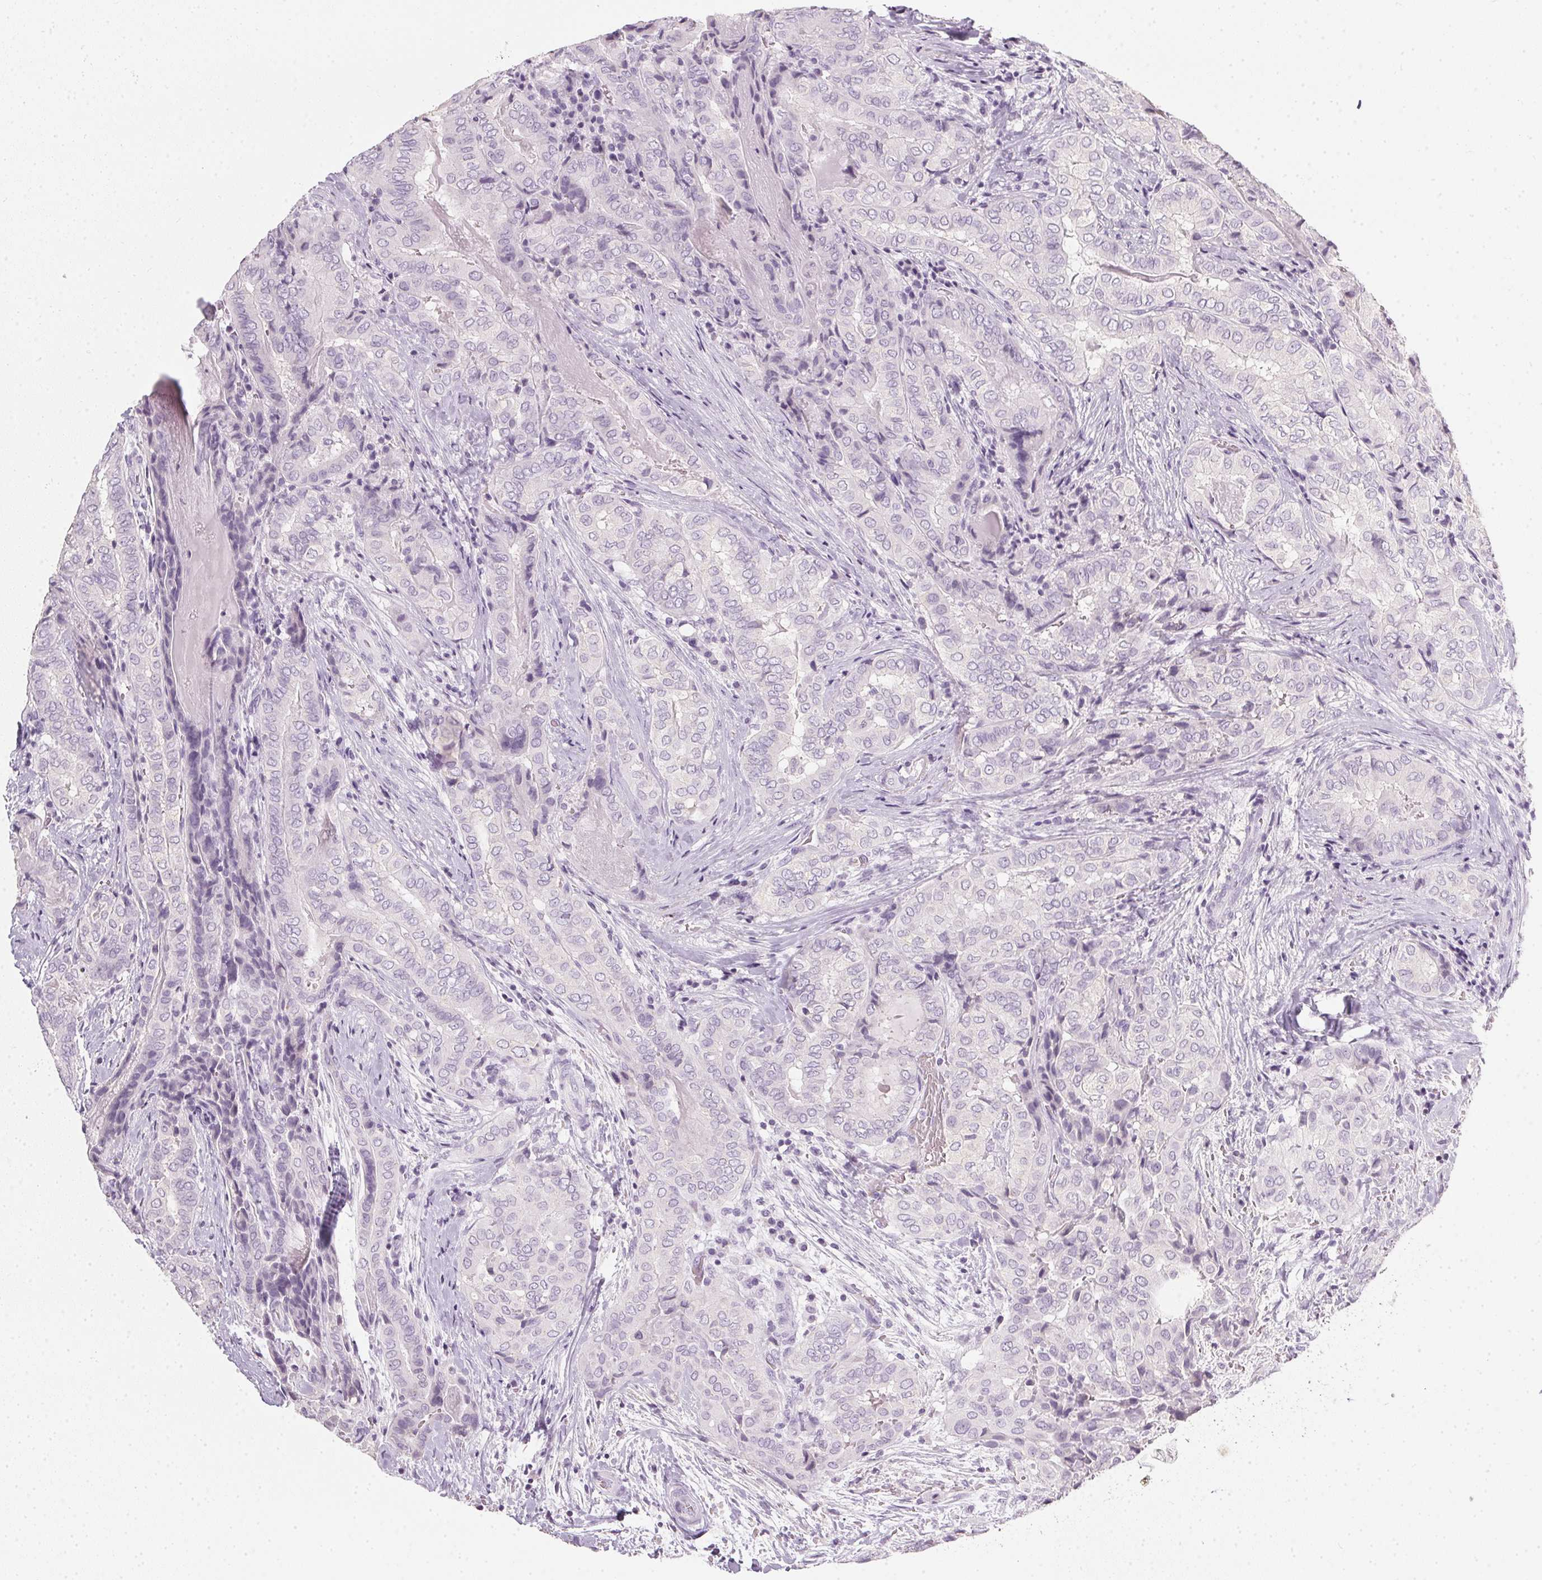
{"staining": {"intensity": "negative", "quantity": "none", "location": "none"}, "tissue": "thyroid cancer", "cell_type": "Tumor cells", "image_type": "cancer", "snomed": [{"axis": "morphology", "description": "Papillary adenocarcinoma, NOS"}, {"axis": "topography", "description": "Thyroid gland"}], "caption": "The micrograph exhibits no staining of tumor cells in thyroid cancer (papillary adenocarcinoma). (Immunohistochemistry (ihc), brightfield microscopy, high magnification).", "gene": "TMEM72", "patient": {"sex": "female", "age": 61}}